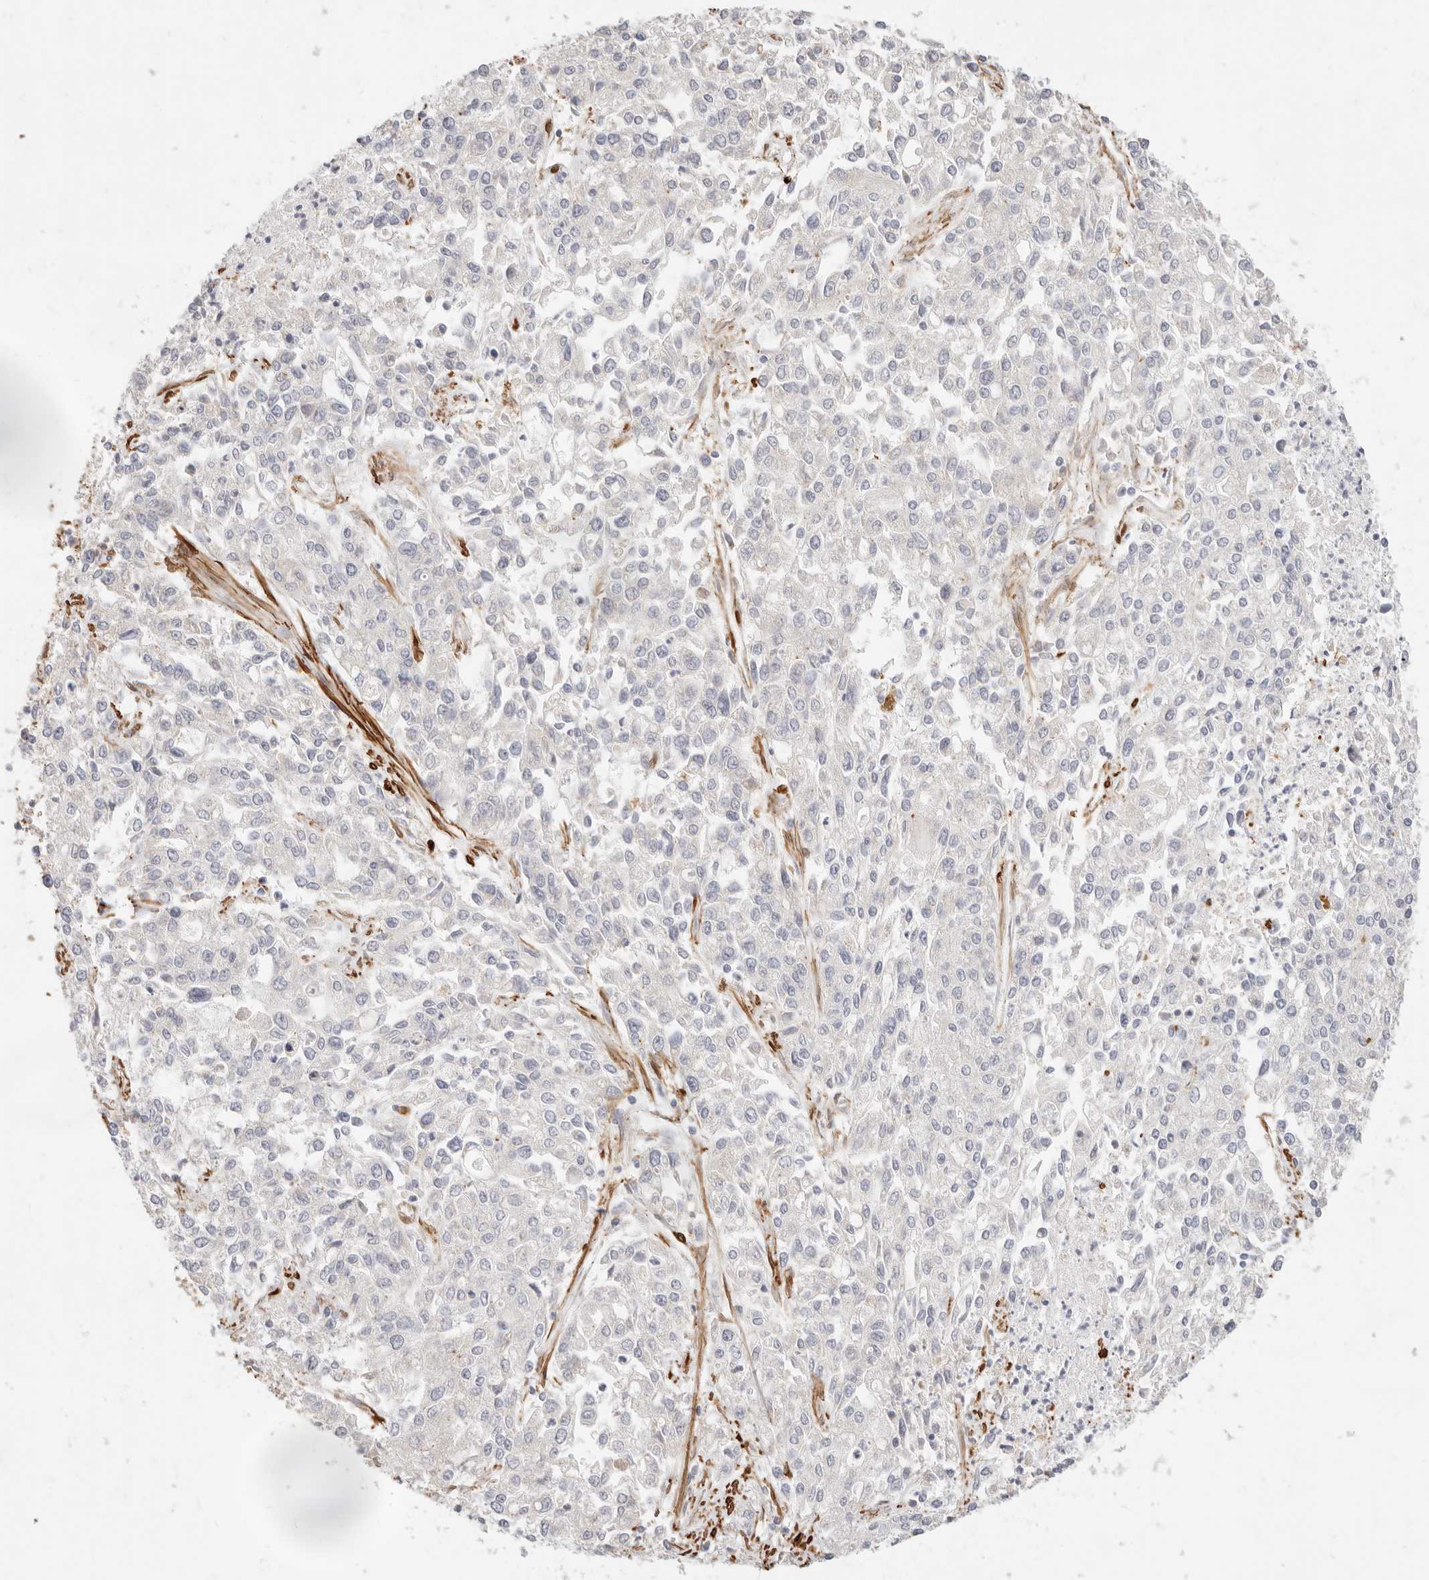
{"staining": {"intensity": "negative", "quantity": "none", "location": "none"}, "tissue": "endometrial cancer", "cell_type": "Tumor cells", "image_type": "cancer", "snomed": [{"axis": "morphology", "description": "Adenocarcinoma, NOS"}, {"axis": "topography", "description": "Endometrium"}], "caption": "Micrograph shows no significant protein expression in tumor cells of adenocarcinoma (endometrial).", "gene": "TMTC2", "patient": {"sex": "female", "age": 49}}